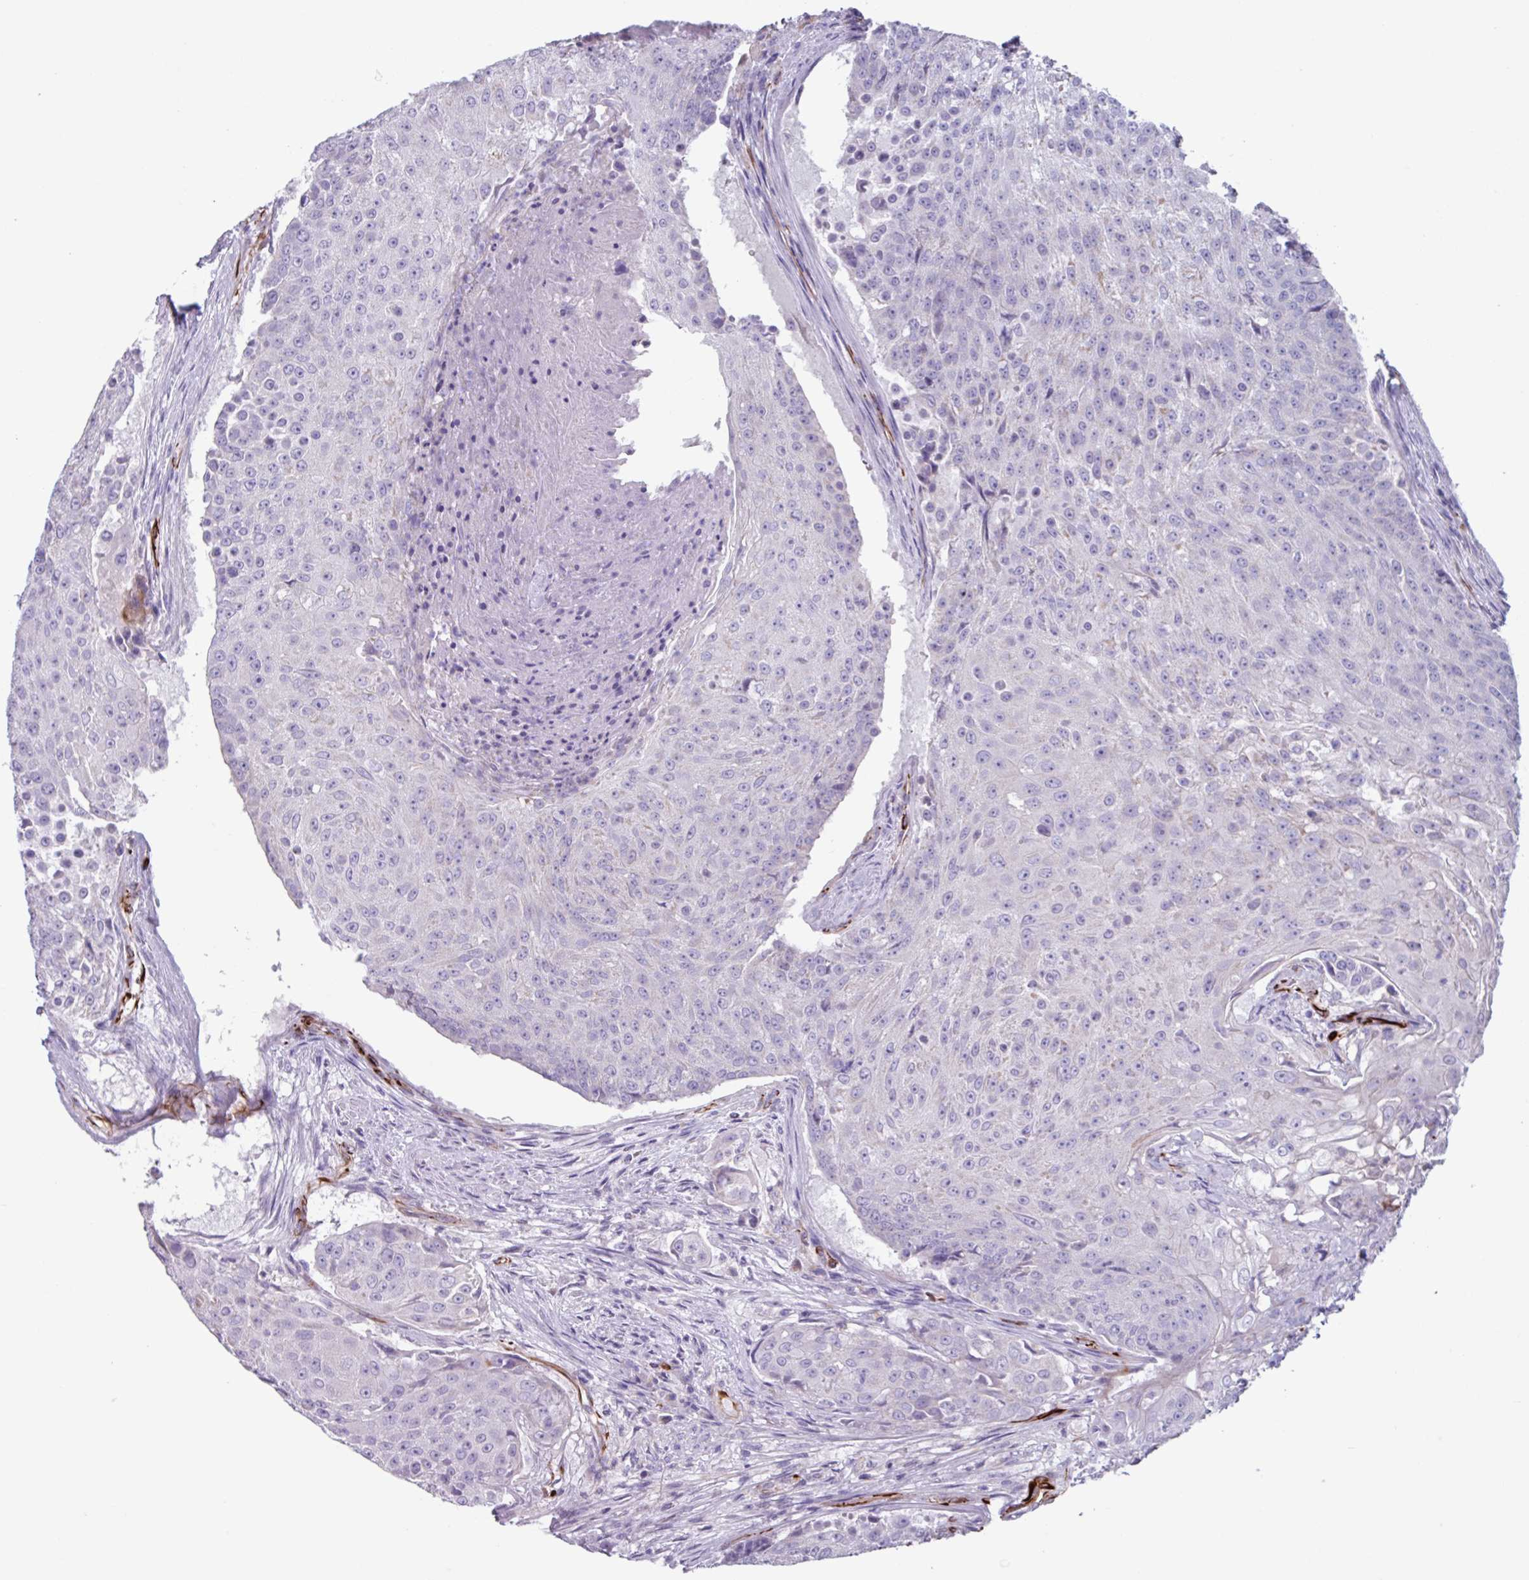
{"staining": {"intensity": "negative", "quantity": "none", "location": "none"}, "tissue": "urothelial cancer", "cell_type": "Tumor cells", "image_type": "cancer", "snomed": [{"axis": "morphology", "description": "Urothelial carcinoma, High grade"}, {"axis": "topography", "description": "Urinary bladder"}], "caption": "This is a photomicrograph of immunohistochemistry (IHC) staining of urothelial cancer, which shows no staining in tumor cells.", "gene": "BTD", "patient": {"sex": "female", "age": 63}}